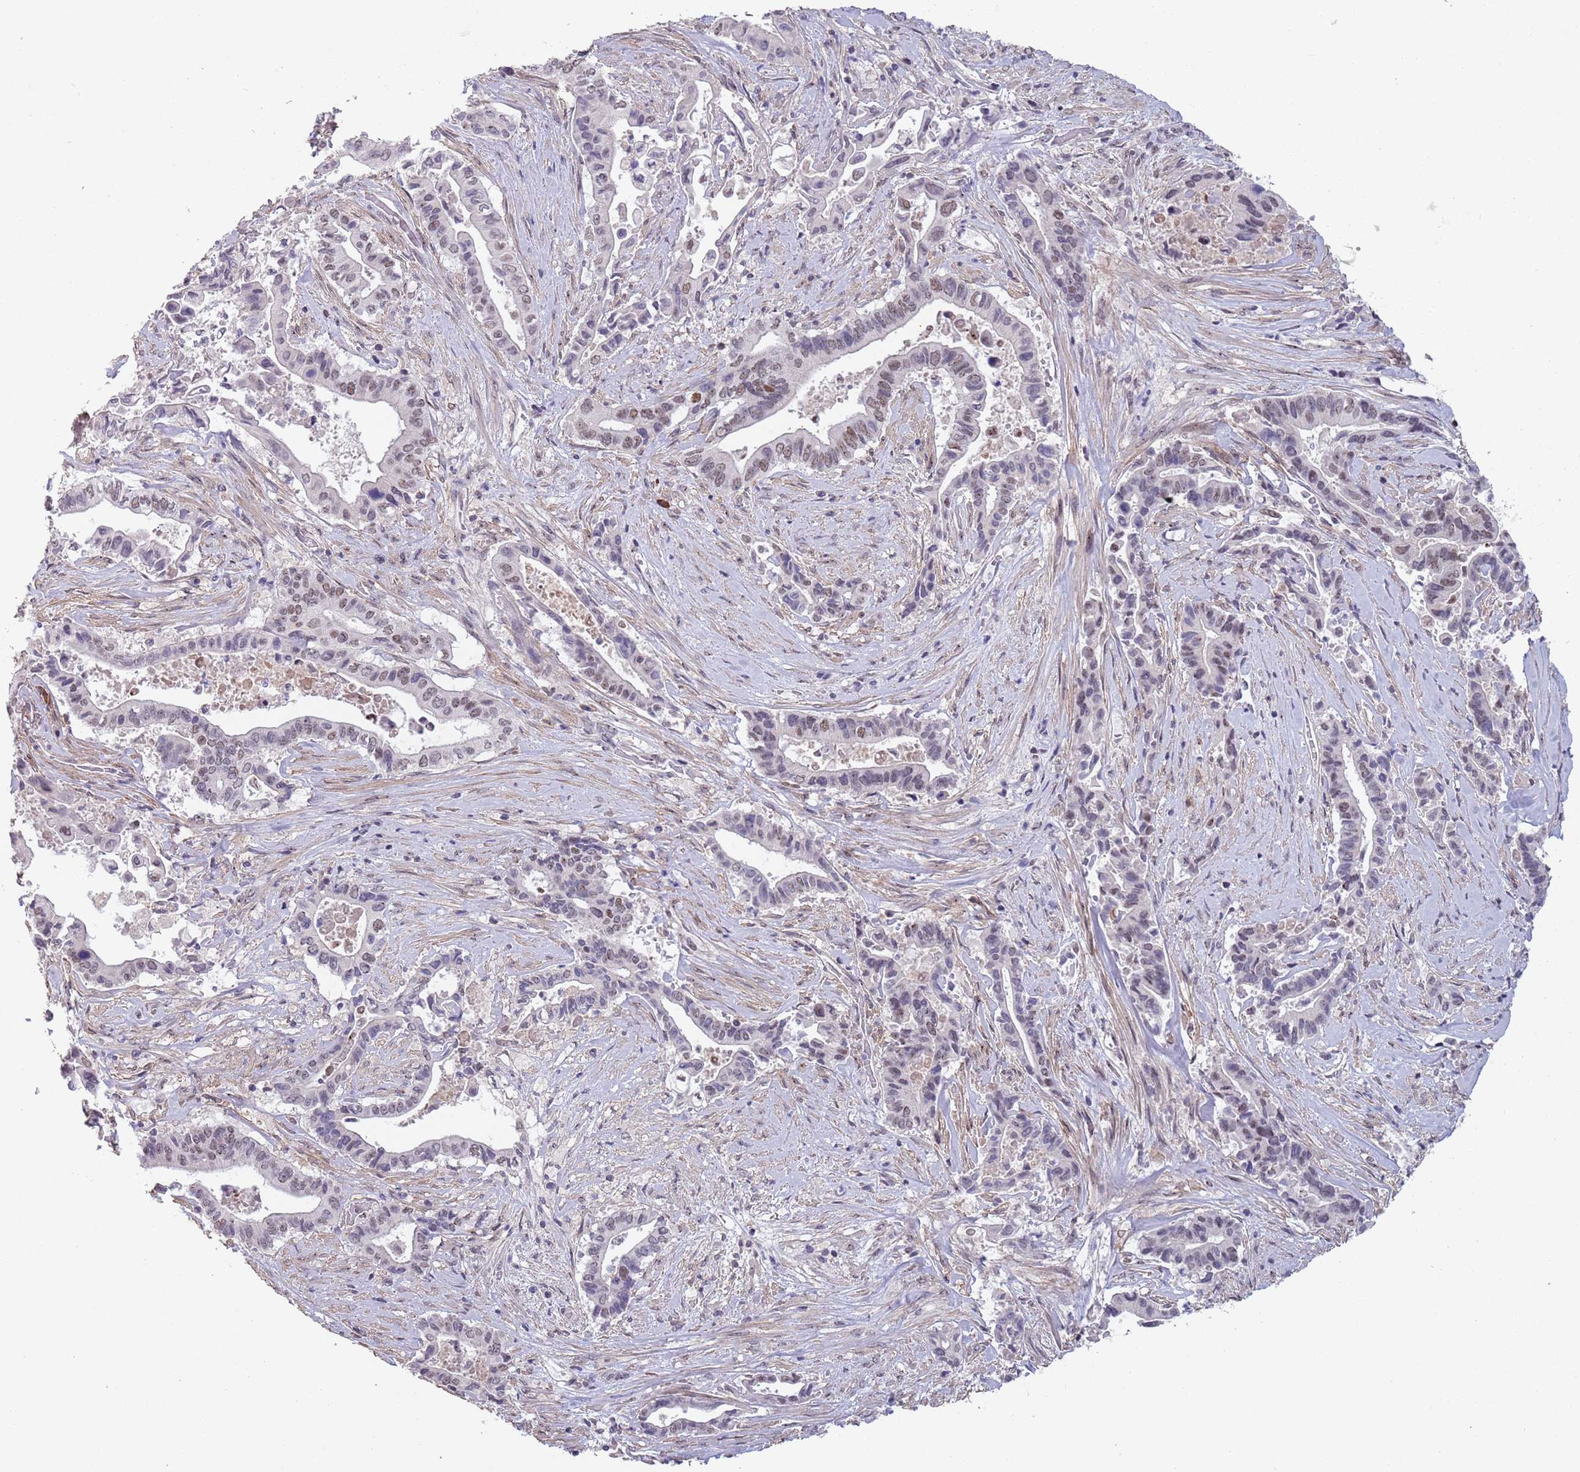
{"staining": {"intensity": "moderate", "quantity": "<25%", "location": "nuclear"}, "tissue": "pancreatic cancer", "cell_type": "Tumor cells", "image_type": "cancer", "snomed": [{"axis": "morphology", "description": "Adenocarcinoma, NOS"}, {"axis": "topography", "description": "Pancreas"}], "caption": "Human pancreatic adenocarcinoma stained for a protein (brown) shows moderate nuclear positive positivity in about <25% of tumor cells.", "gene": "CIZ1", "patient": {"sex": "female", "age": 77}}